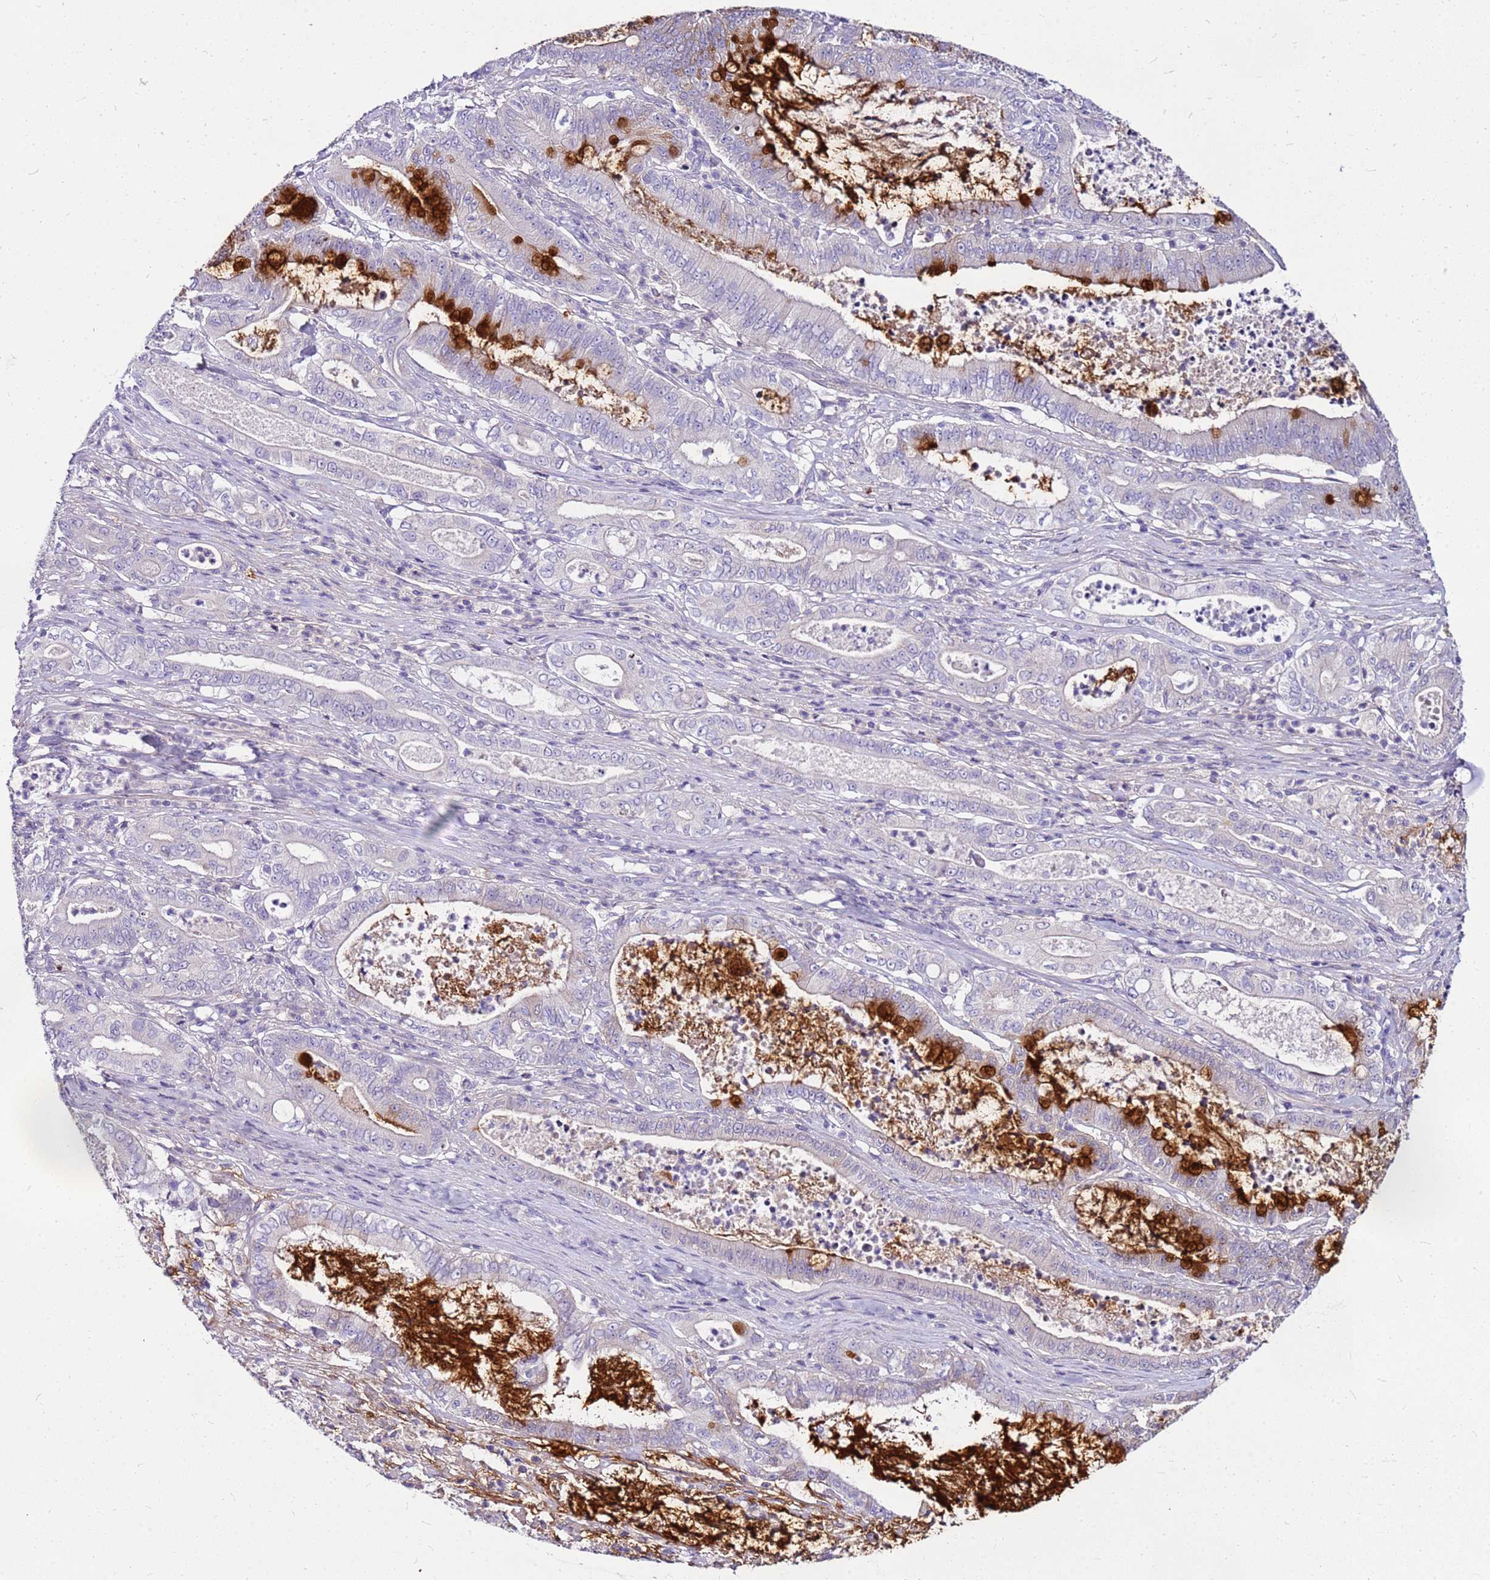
{"staining": {"intensity": "strong", "quantity": "<25%", "location": "cytoplasmic/membranous"}, "tissue": "pancreatic cancer", "cell_type": "Tumor cells", "image_type": "cancer", "snomed": [{"axis": "morphology", "description": "Adenocarcinoma, NOS"}, {"axis": "topography", "description": "Pancreas"}], "caption": "Pancreatic adenocarcinoma stained with IHC exhibits strong cytoplasmic/membranous staining in about <25% of tumor cells.", "gene": "DCDC2B", "patient": {"sex": "male", "age": 71}}